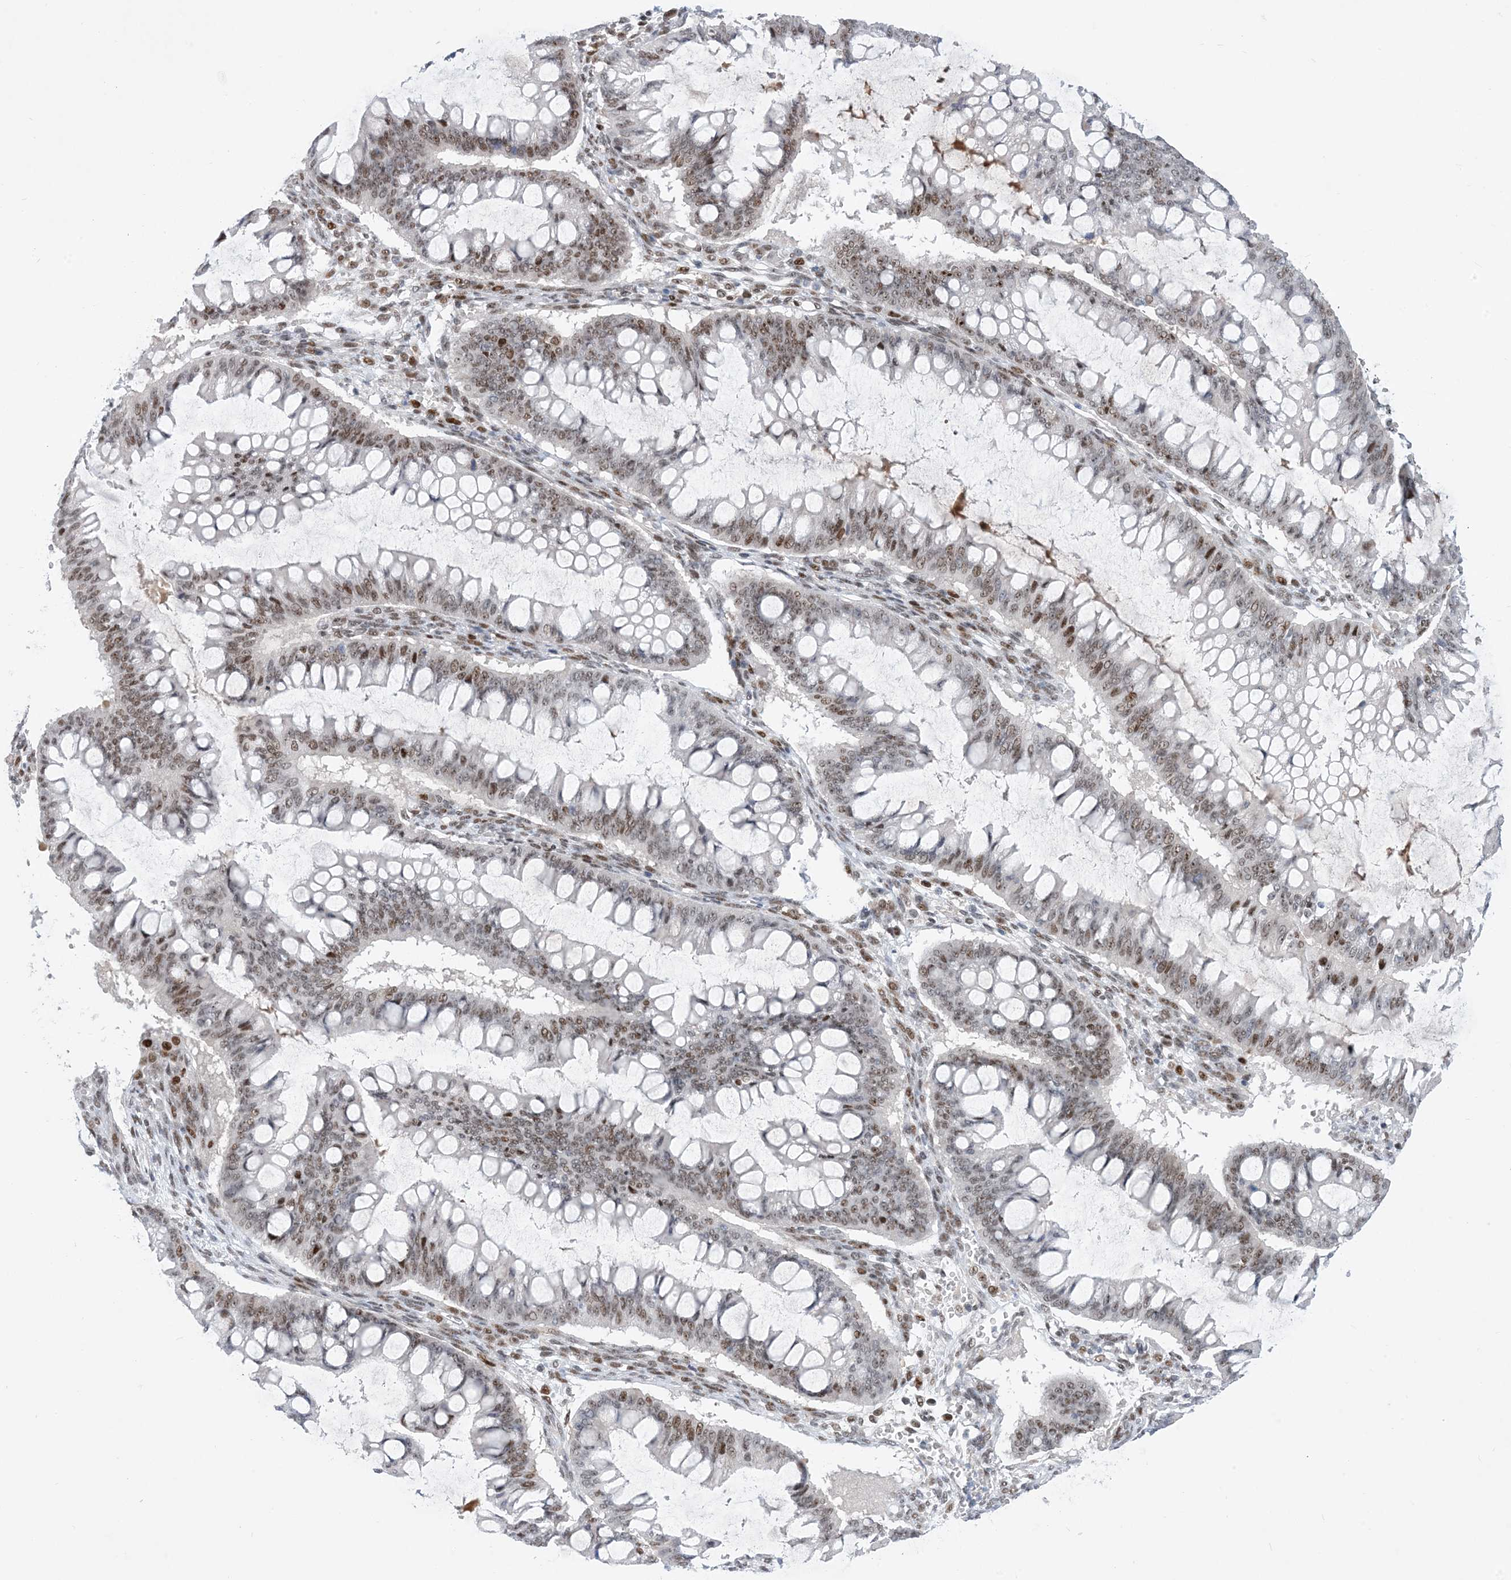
{"staining": {"intensity": "moderate", "quantity": ">75%", "location": "nuclear"}, "tissue": "ovarian cancer", "cell_type": "Tumor cells", "image_type": "cancer", "snomed": [{"axis": "morphology", "description": "Cystadenocarcinoma, mucinous, NOS"}, {"axis": "topography", "description": "Ovary"}], "caption": "The photomicrograph demonstrates staining of mucinous cystadenocarcinoma (ovarian), revealing moderate nuclear protein staining (brown color) within tumor cells.", "gene": "TSPYL1", "patient": {"sex": "female", "age": 73}}